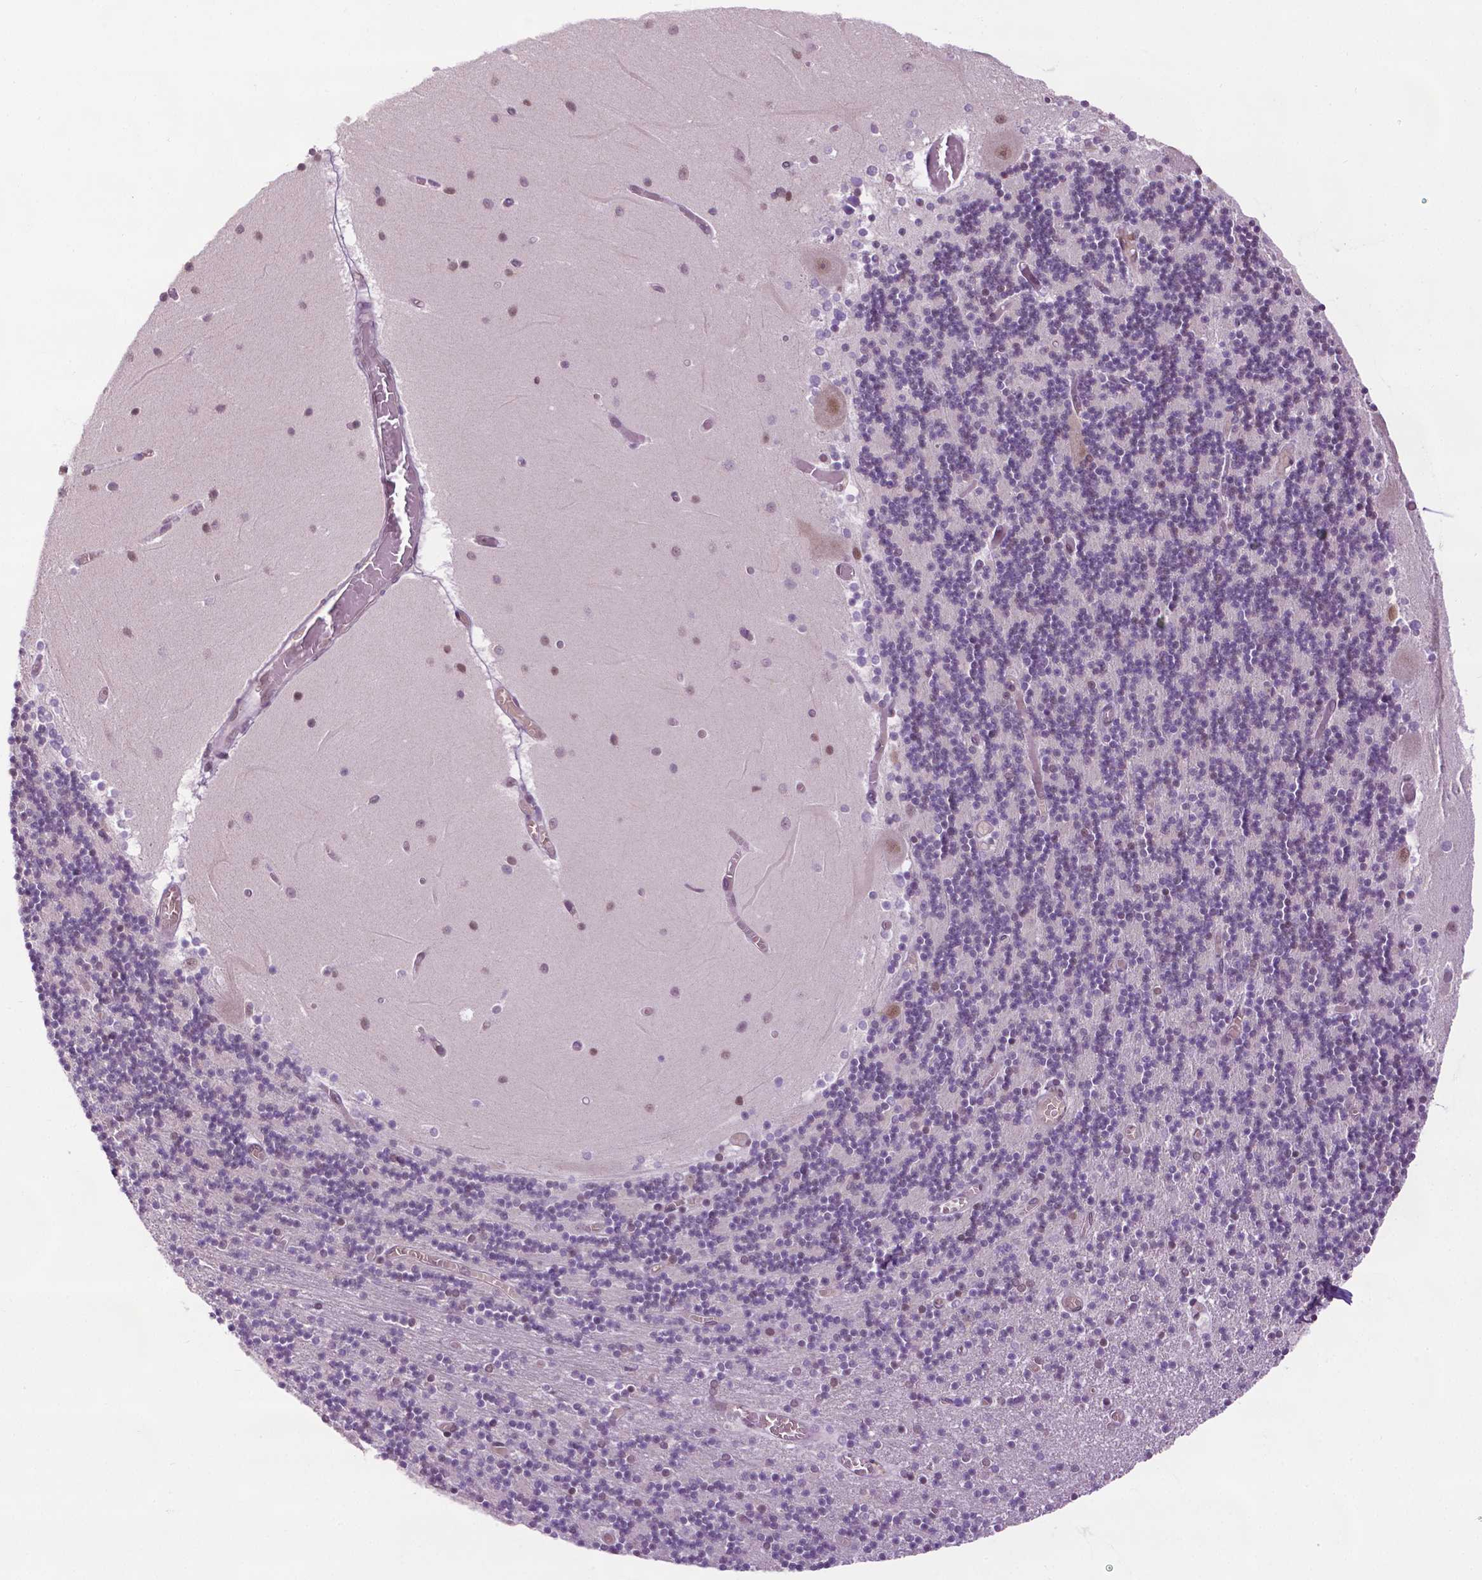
{"staining": {"intensity": "moderate", "quantity": "25%-75%", "location": "nuclear"}, "tissue": "cerebellum", "cell_type": "Cells in granular layer", "image_type": "normal", "snomed": [{"axis": "morphology", "description": "Normal tissue, NOS"}, {"axis": "topography", "description": "Cerebellum"}], "caption": "Immunohistochemical staining of benign cerebellum displays 25%-75% levels of moderate nuclear protein expression in approximately 25%-75% of cells in granular layer.", "gene": "UBQLN4", "patient": {"sex": "female", "age": 28}}